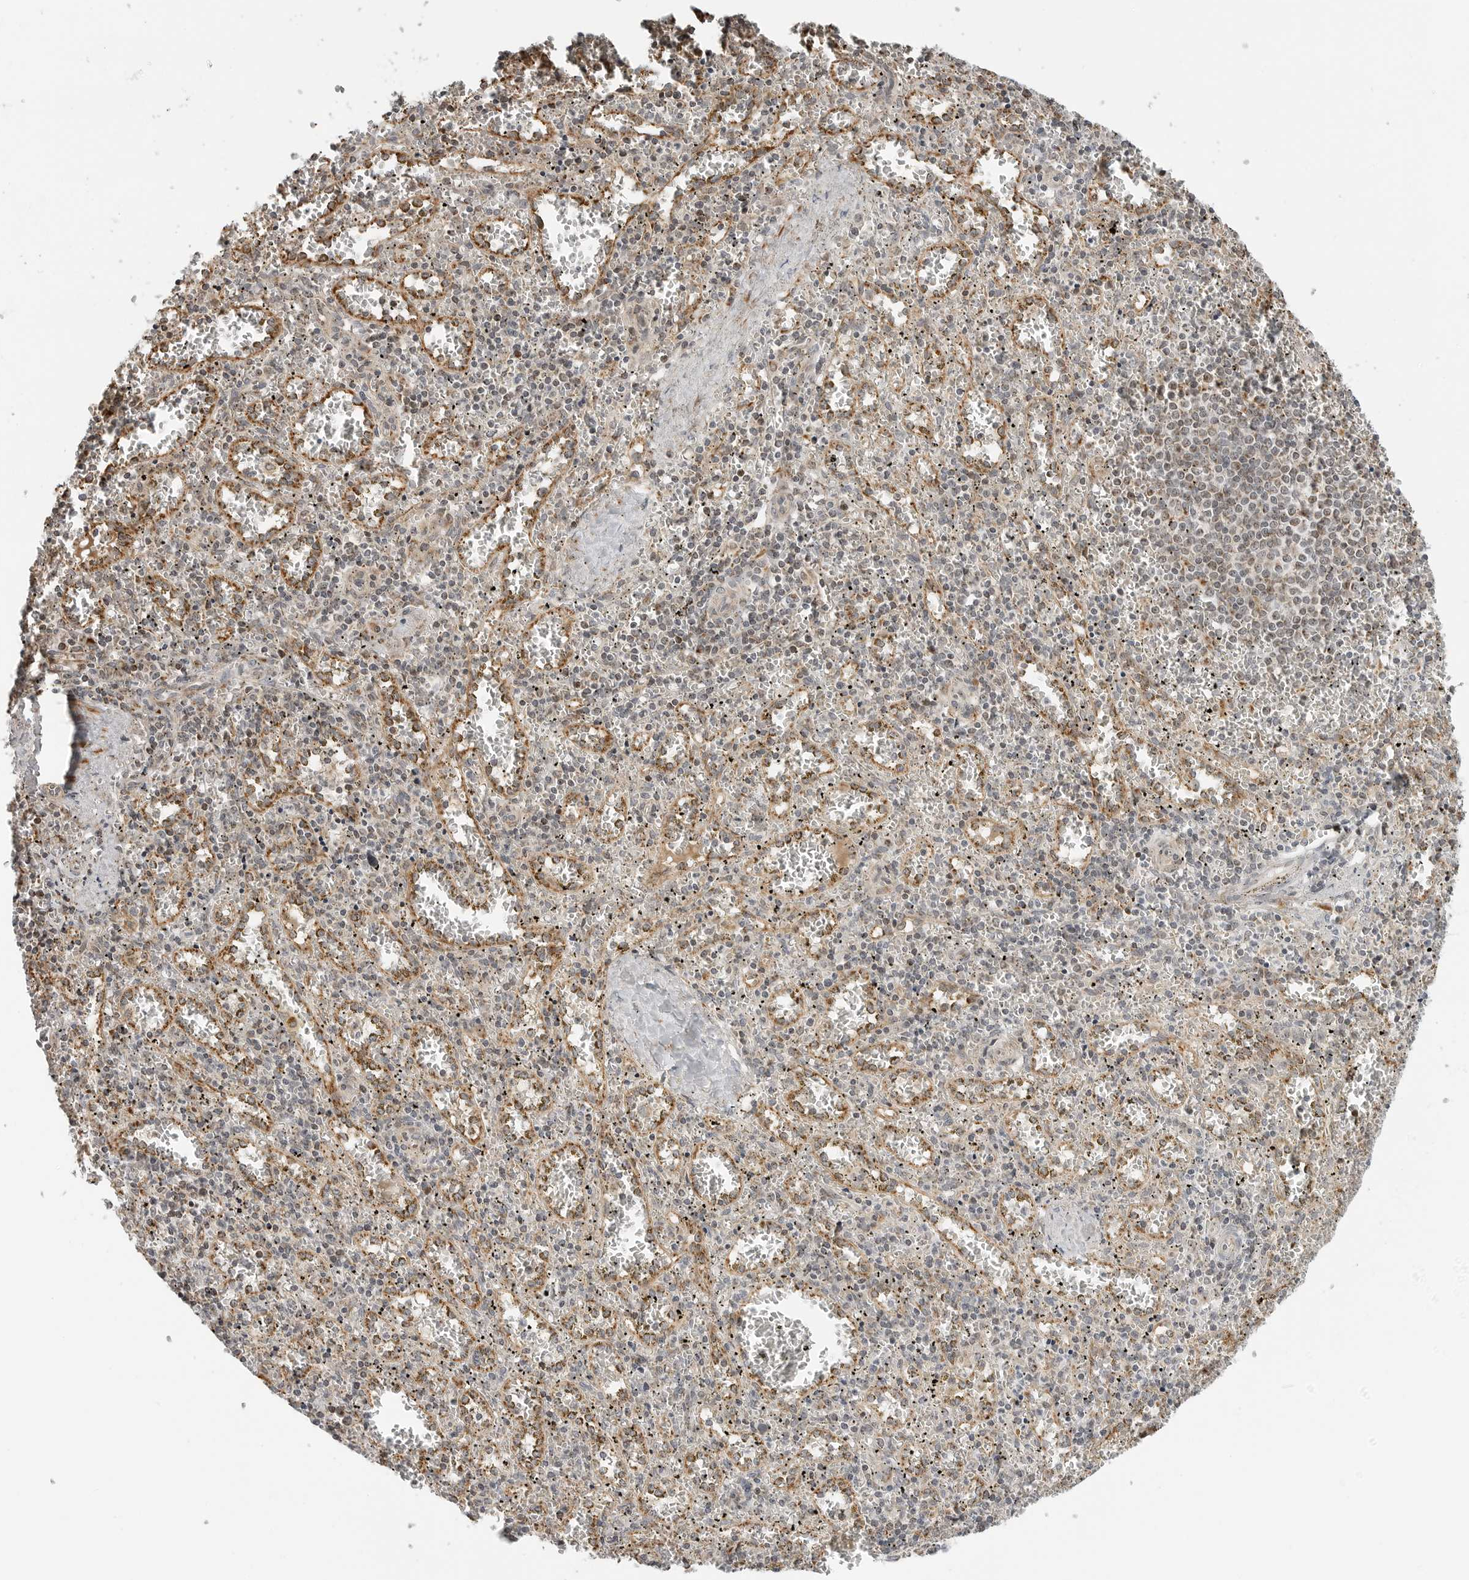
{"staining": {"intensity": "weak", "quantity": "<25%", "location": "cytoplasmic/membranous"}, "tissue": "spleen", "cell_type": "Cells in red pulp", "image_type": "normal", "snomed": [{"axis": "morphology", "description": "Normal tissue, NOS"}, {"axis": "topography", "description": "Spleen"}], "caption": "This image is of unremarkable spleen stained with immunohistochemistry to label a protein in brown with the nuclei are counter-stained blue. There is no staining in cells in red pulp.", "gene": "PEX2", "patient": {"sex": "male", "age": 11}}